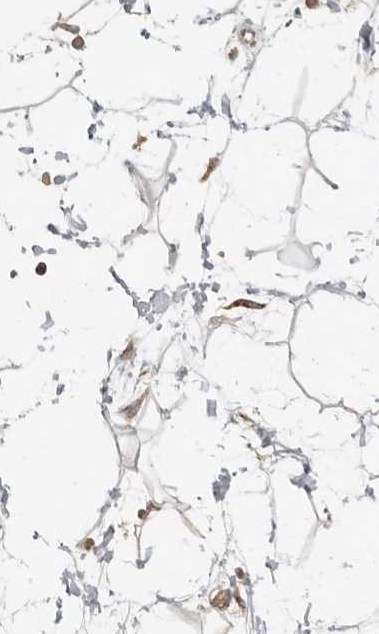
{"staining": {"intensity": "moderate", "quantity": "25%-75%", "location": "cytoplasmic/membranous"}, "tissue": "adipose tissue", "cell_type": "Adipocytes", "image_type": "normal", "snomed": [{"axis": "morphology", "description": "Normal tissue, NOS"}, {"axis": "topography", "description": "Soft tissue"}], "caption": "Protein expression by immunohistochemistry (IHC) reveals moderate cytoplasmic/membranous positivity in approximately 25%-75% of adipocytes in normal adipose tissue. Nuclei are stained in blue.", "gene": "MRPL55", "patient": {"sex": "male", "age": 72}}